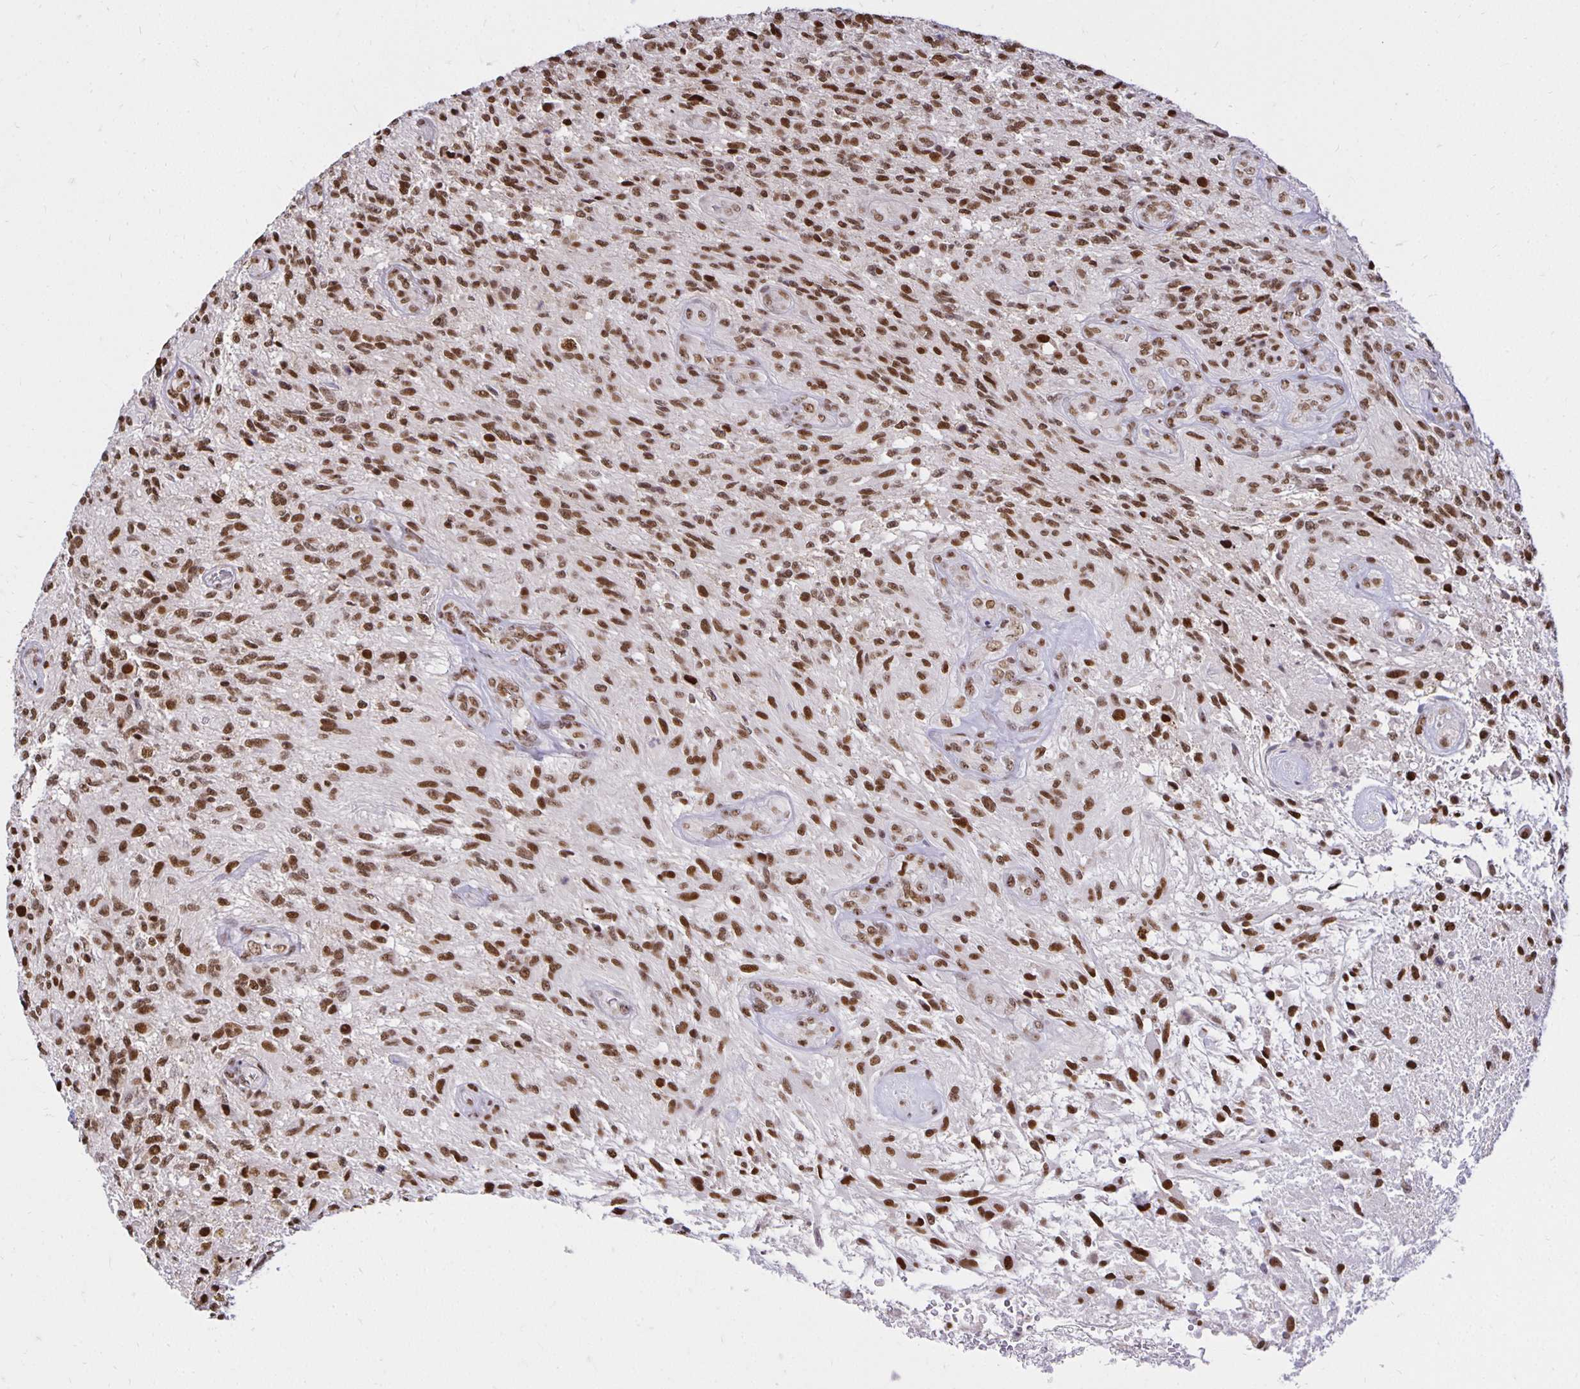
{"staining": {"intensity": "strong", "quantity": ">75%", "location": "nuclear"}, "tissue": "glioma", "cell_type": "Tumor cells", "image_type": "cancer", "snomed": [{"axis": "morphology", "description": "Glioma, malignant, High grade"}, {"axis": "topography", "description": "Brain"}], "caption": "Malignant glioma (high-grade) was stained to show a protein in brown. There is high levels of strong nuclear staining in approximately >75% of tumor cells.", "gene": "ZNF579", "patient": {"sex": "male", "age": 56}}